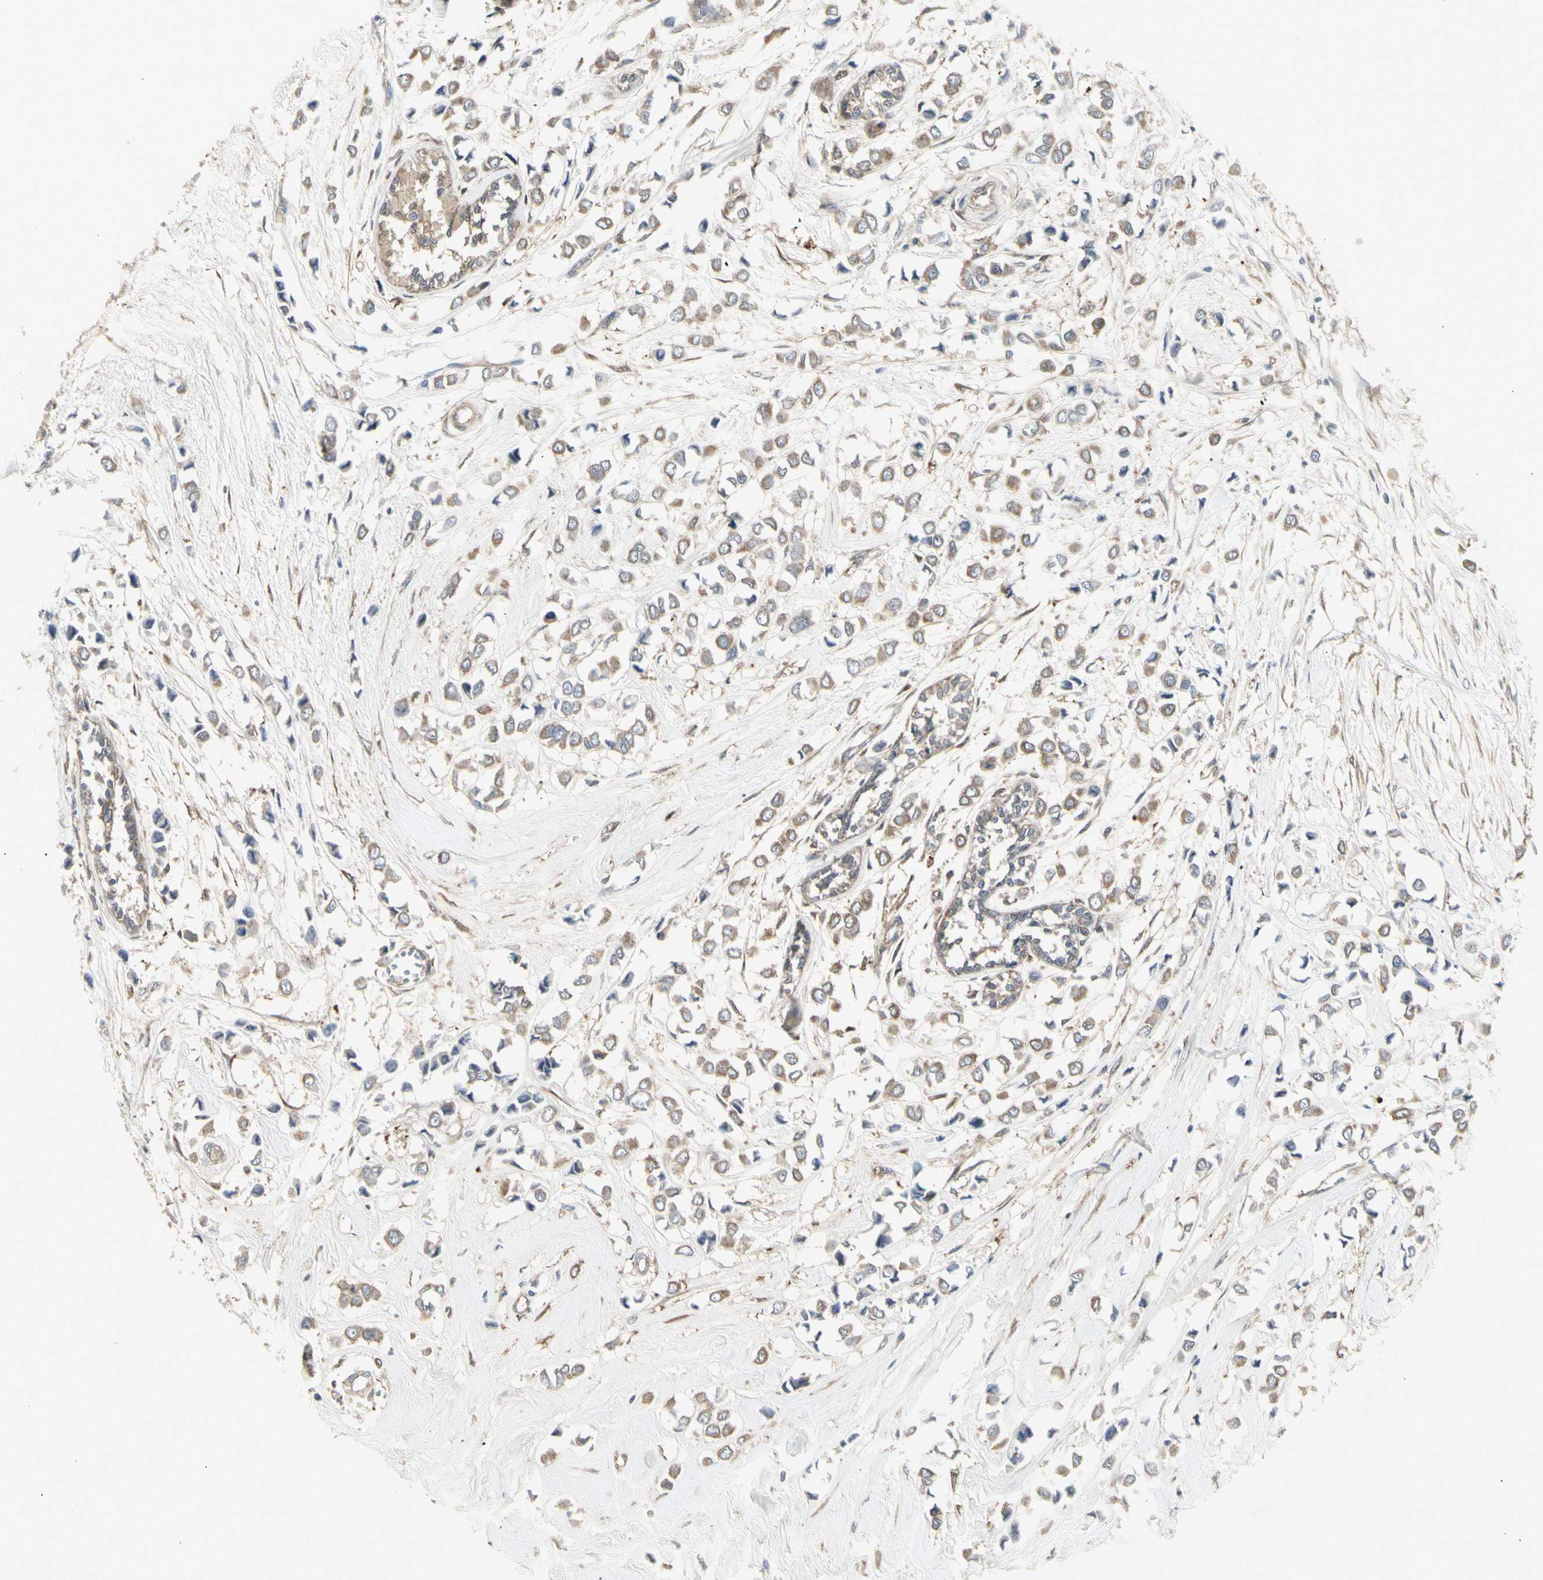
{"staining": {"intensity": "moderate", "quantity": ">75%", "location": "cytoplasmic/membranous"}, "tissue": "breast cancer", "cell_type": "Tumor cells", "image_type": "cancer", "snomed": [{"axis": "morphology", "description": "Lobular carcinoma"}, {"axis": "topography", "description": "Breast"}], "caption": "DAB (3,3'-diaminobenzidine) immunohistochemical staining of lobular carcinoma (breast) shows moderate cytoplasmic/membranous protein positivity in approximately >75% of tumor cells.", "gene": "CHURC1-FNTB", "patient": {"sex": "female", "age": 51}}